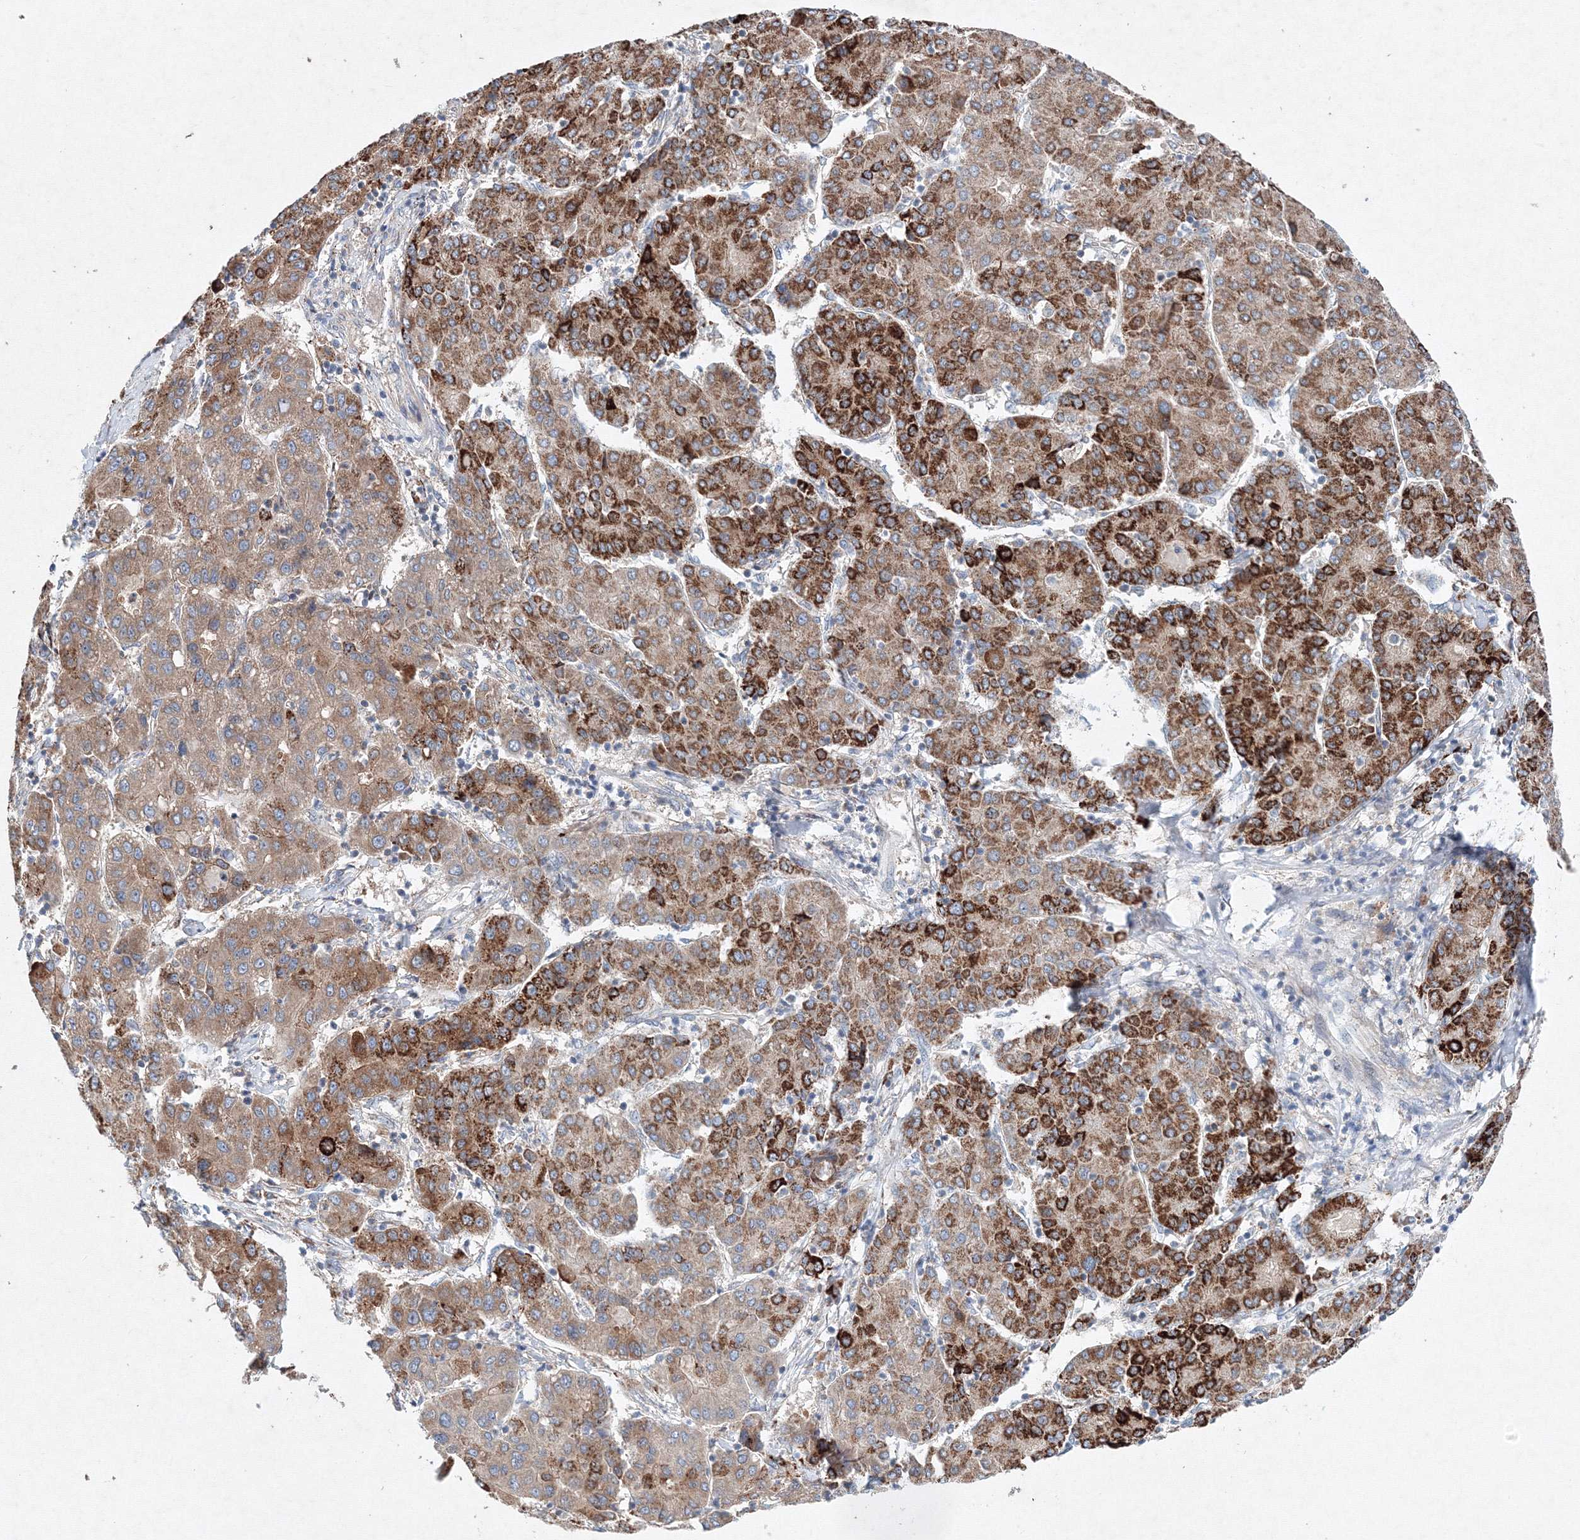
{"staining": {"intensity": "strong", "quantity": ">75%", "location": "cytoplasmic/membranous"}, "tissue": "liver cancer", "cell_type": "Tumor cells", "image_type": "cancer", "snomed": [{"axis": "morphology", "description": "Carcinoma, Hepatocellular, NOS"}, {"axis": "topography", "description": "Liver"}], "caption": "Human liver hepatocellular carcinoma stained with a brown dye exhibits strong cytoplasmic/membranous positive staining in approximately >75% of tumor cells.", "gene": "WDR49", "patient": {"sex": "male", "age": 65}}